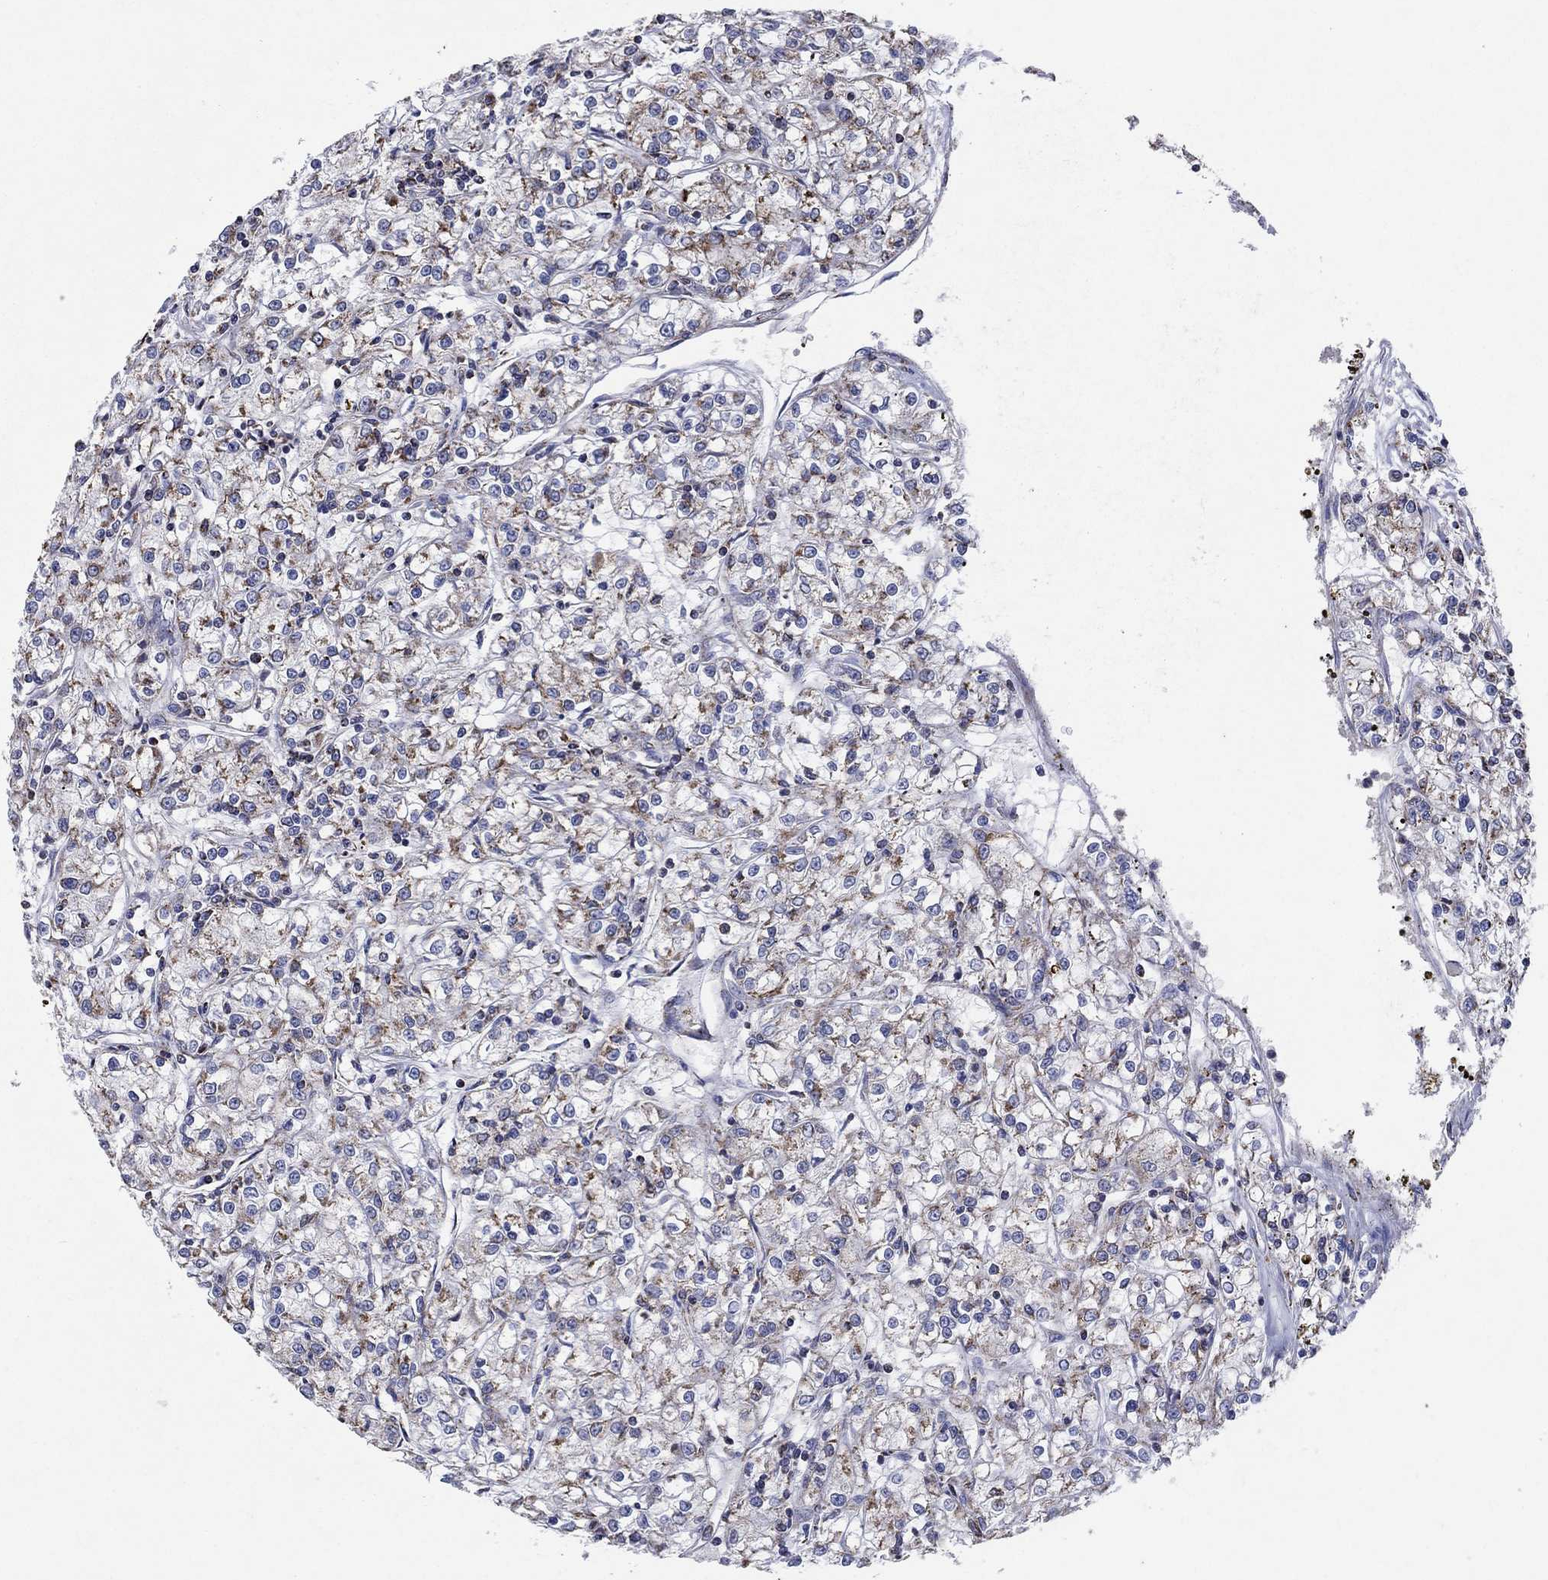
{"staining": {"intensity": "strong", "quantity": "<25%", "location": "cytoplasmic/membranous"}, "tissue": "renal cancer", "cell_type": "Tumor cells", "image_type": "cancer", "snomed": [{"axis": "morphology", "description": "Adenocarcinoma, NOS"}, {"axis": "topography", "description": "Kidney"}], "caption": "Tumor cells show medium levels of strong cytoplasmic/membranous staining in approximately <25% of cells in human renal adenocarcinoma.", "gene": "C9orf85", "patient": {"sex": "female", "age": 59}}